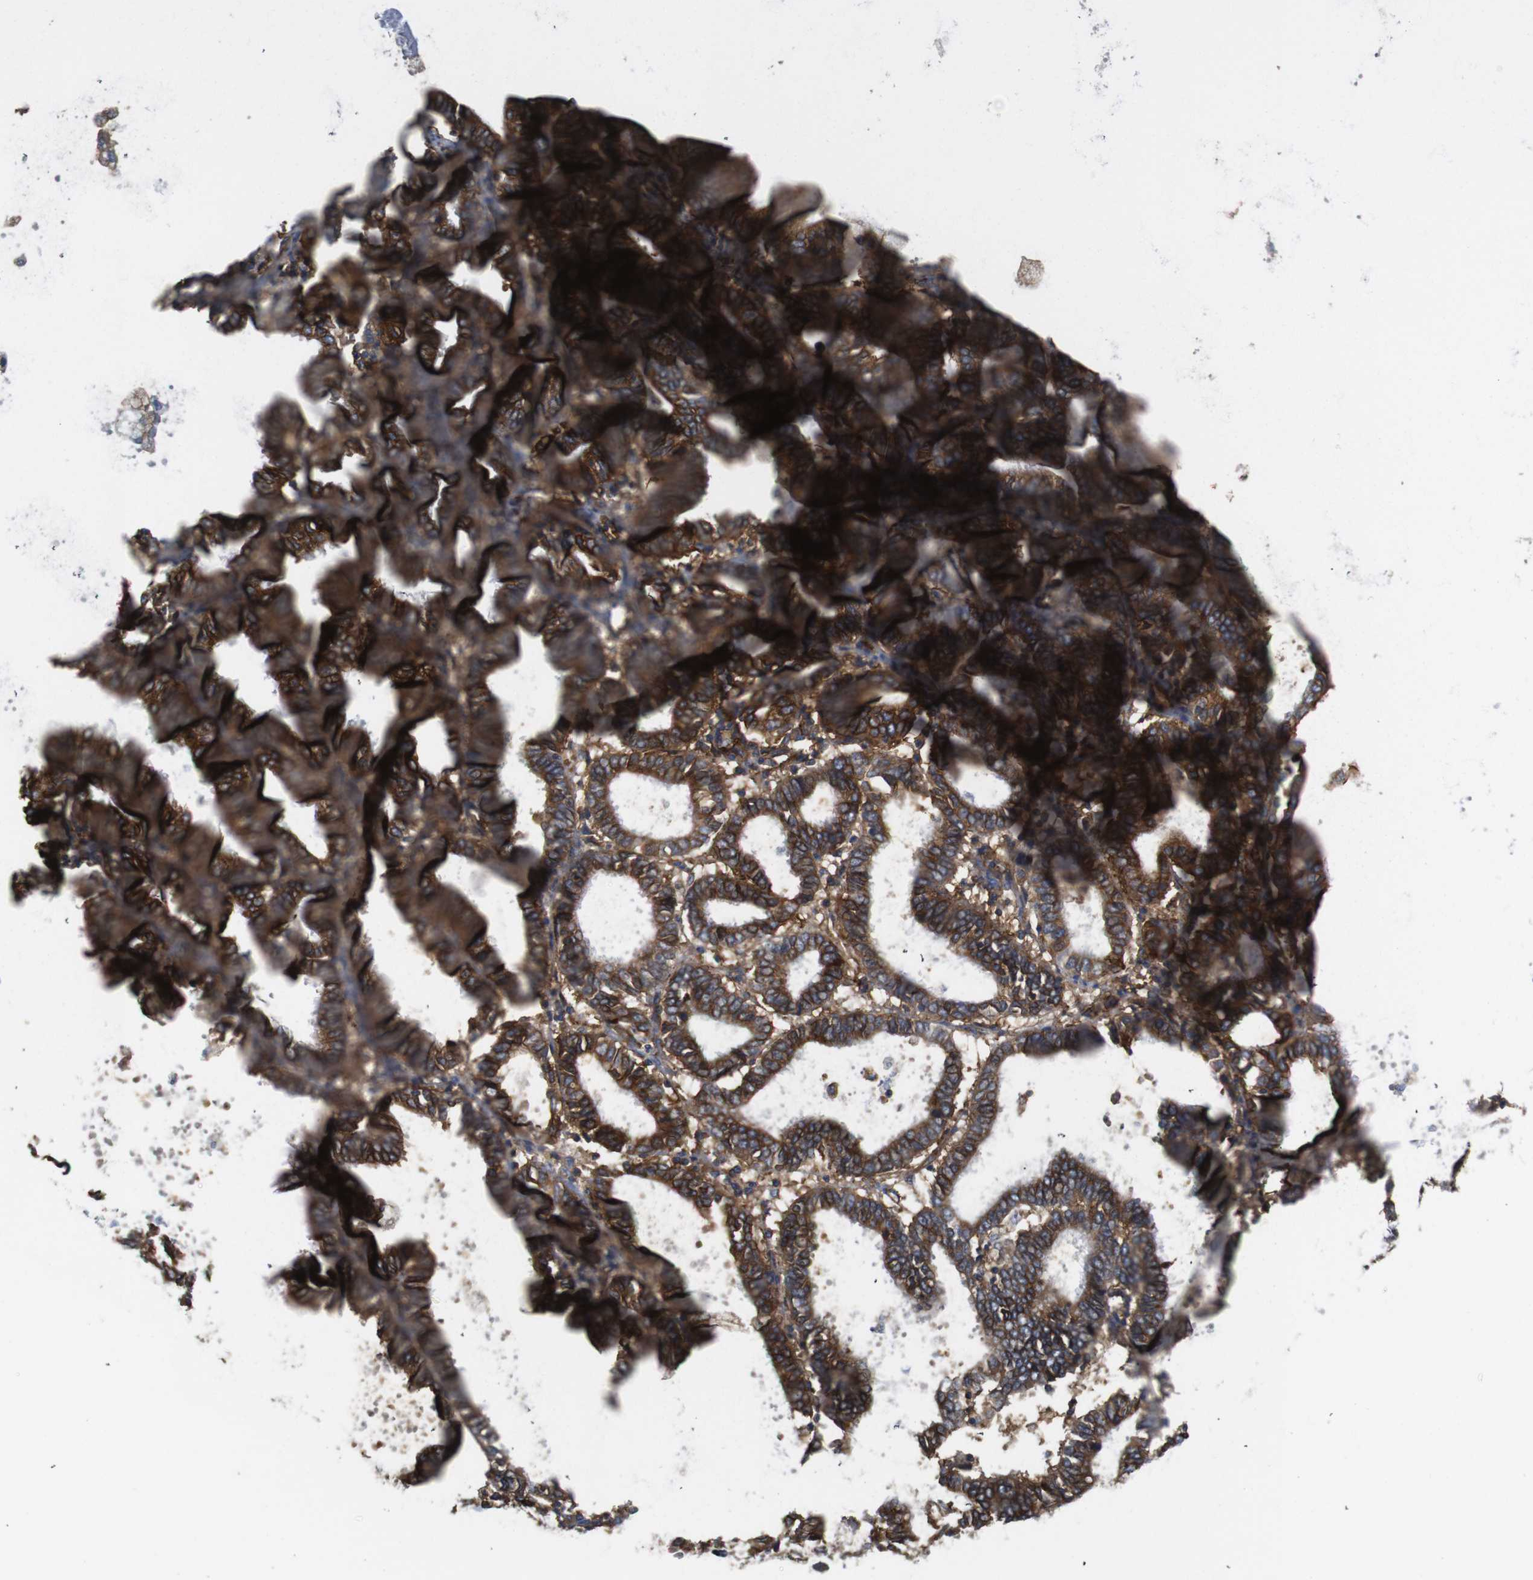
{"staining": {"intensity": "strong", "quantity": ">75%", "location": "cytoplasmic/membranous"}, "tissue": "endometrial cancer", "cell_type": "Tumor cells", "image_type": "cancer", "snomed": [{"axis": "morphology", "description": "Adenocarcinoma, NOS"}, {"axis": "topography", "description": "Uterus"}], "caption": "A high-resolution image shows immunohistochemistry staining of endometrial adenocarcinoma, which displays strong cytoplasmic/membranous expression in about >75% of tumor cells.", "gene": "CCR6", "patient": {"sex": "female", "age": 83}}